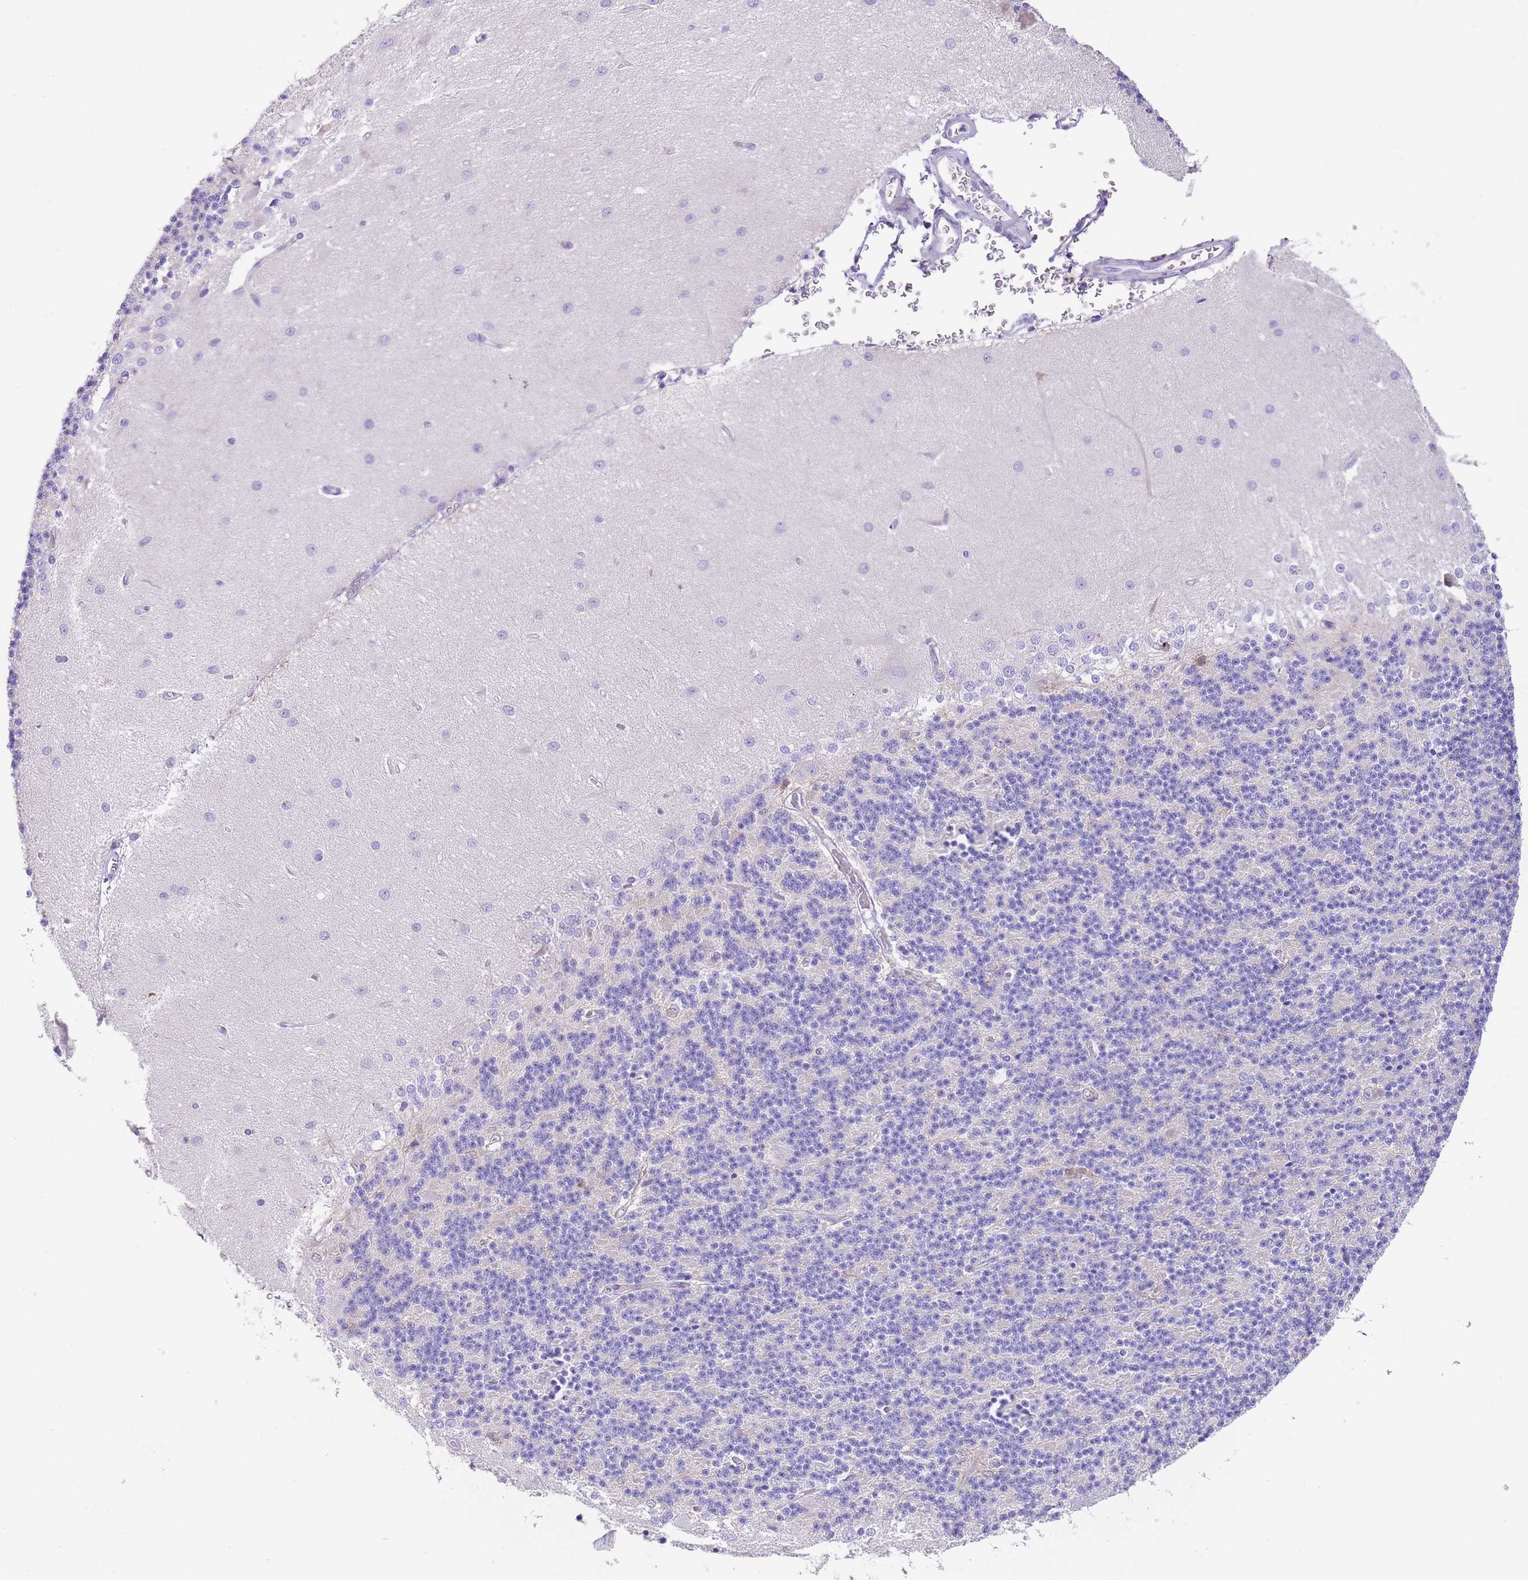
{"staining": {"intensity": "negative", "quantity": "none", "location": "none"}, "tissue": "cerebellum", "cell_type": "Cells in granular layer", "image_type": "normal", "snomed": [{"axis": "morphology", "description": "Normal tissue, NOS"}, {"axis": "topography", "description": "Cerebellum"}], "caption": "Cells in granular layer are negative for protein expression in unremarkable human cerebellum. The staining is performed using DAB (3,3'-diaminobenzidine) brown chromogen with nuclei counter-stained in using hematoxylin.", "gene": "QTRT1", "patient": {"sex": "female", "age": 29}}